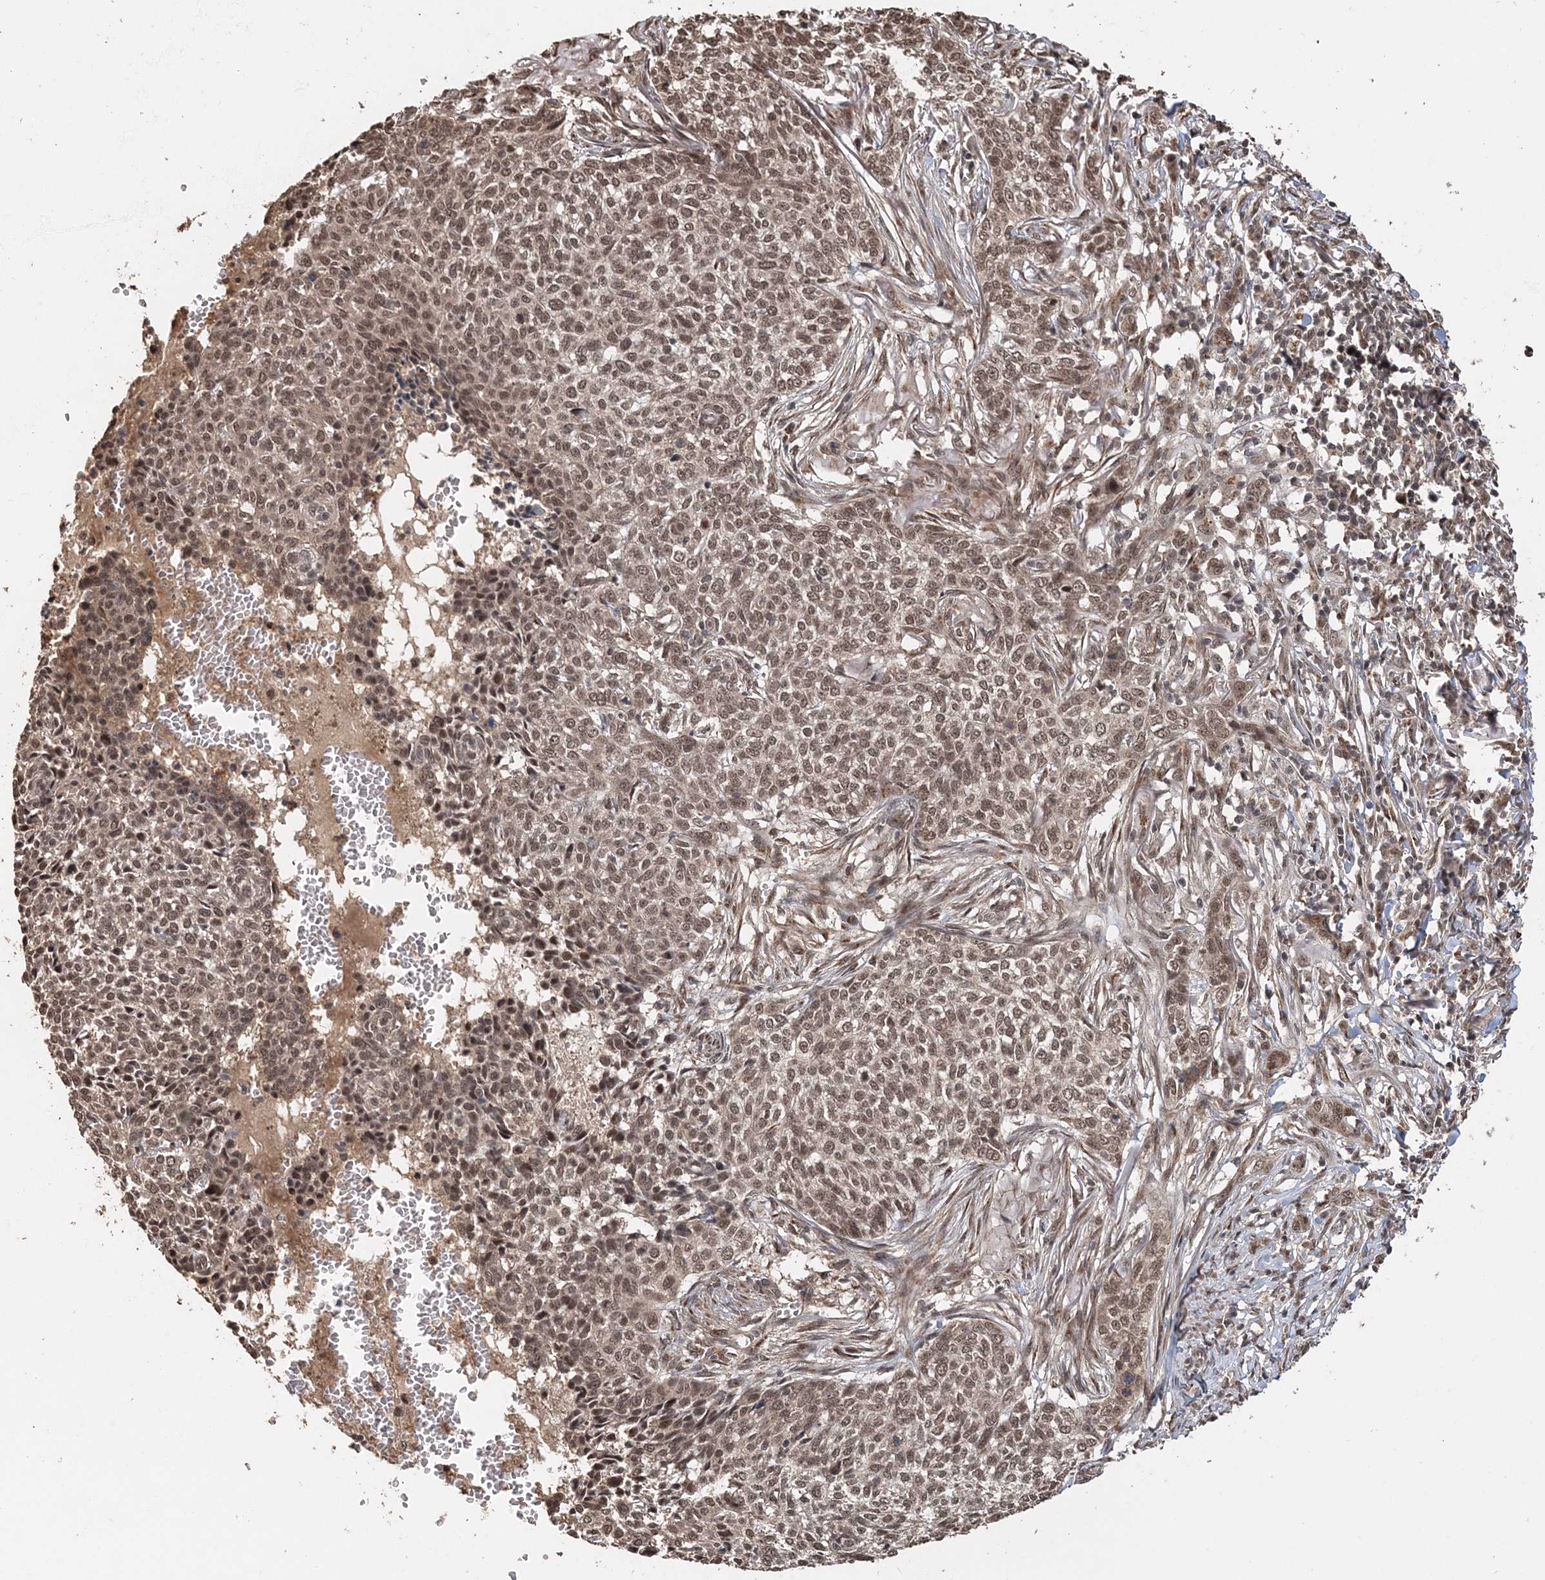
{"staining": {"intensity": "moderate", "quantity": ">75%", "location": "nuclear"}, "tissue": "skin cancer", "cell_type": "Tumor cells", "image_type": "cancer", "snomed": [{"axis": "morphology", "description": "Basal cell carcinoma"}, {"axis": "topography", "description": "Skin"}], "caption": "Brown immunohistochemical staining in skin cancer (basal cell carcinoma) displays moderate nuclear positivity in about >75% of tumor cells.", "gene": "TSHZ2", "patient": {"sex": "male", "age": 85}}